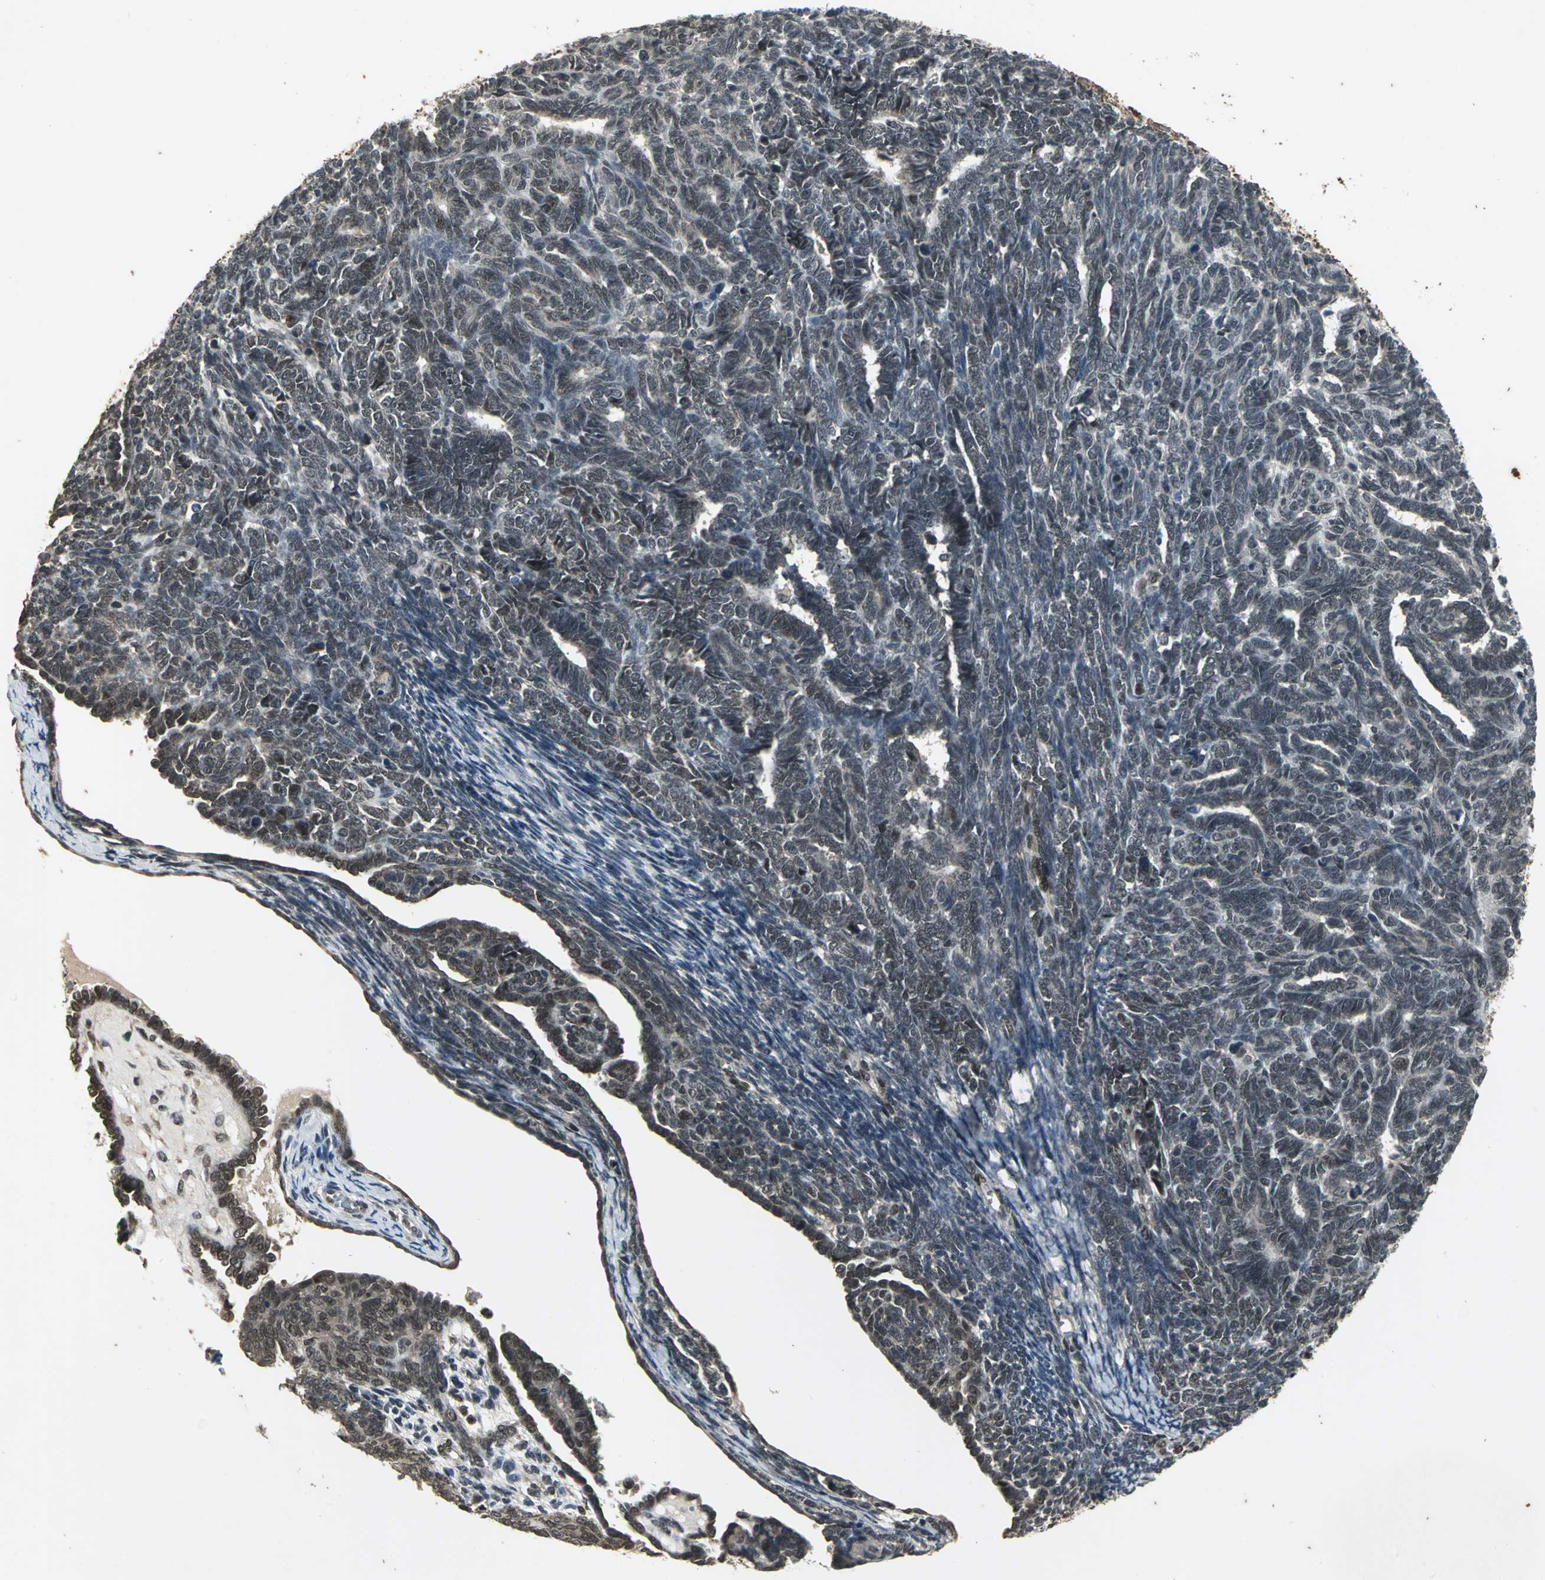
{"staining": {"intensity": "weak", "quantity": "<25%", "location": "cytoplasmic/membranous"}, "tissue": "endometrial cancer", "cell_type": "Tumor cells", "image_type": "cancer", "snomed": [{"axis": "morphology", "description": "Neoplasm, malignant, NOS"}, {"axis": "topography", "description": "Endometrium"}], "caption": "The histopathology image displays no staining of tumor cells in endometrial cancer.", "gene": "NOTCH3", "patient": {"sex": "female", "age": 74}}